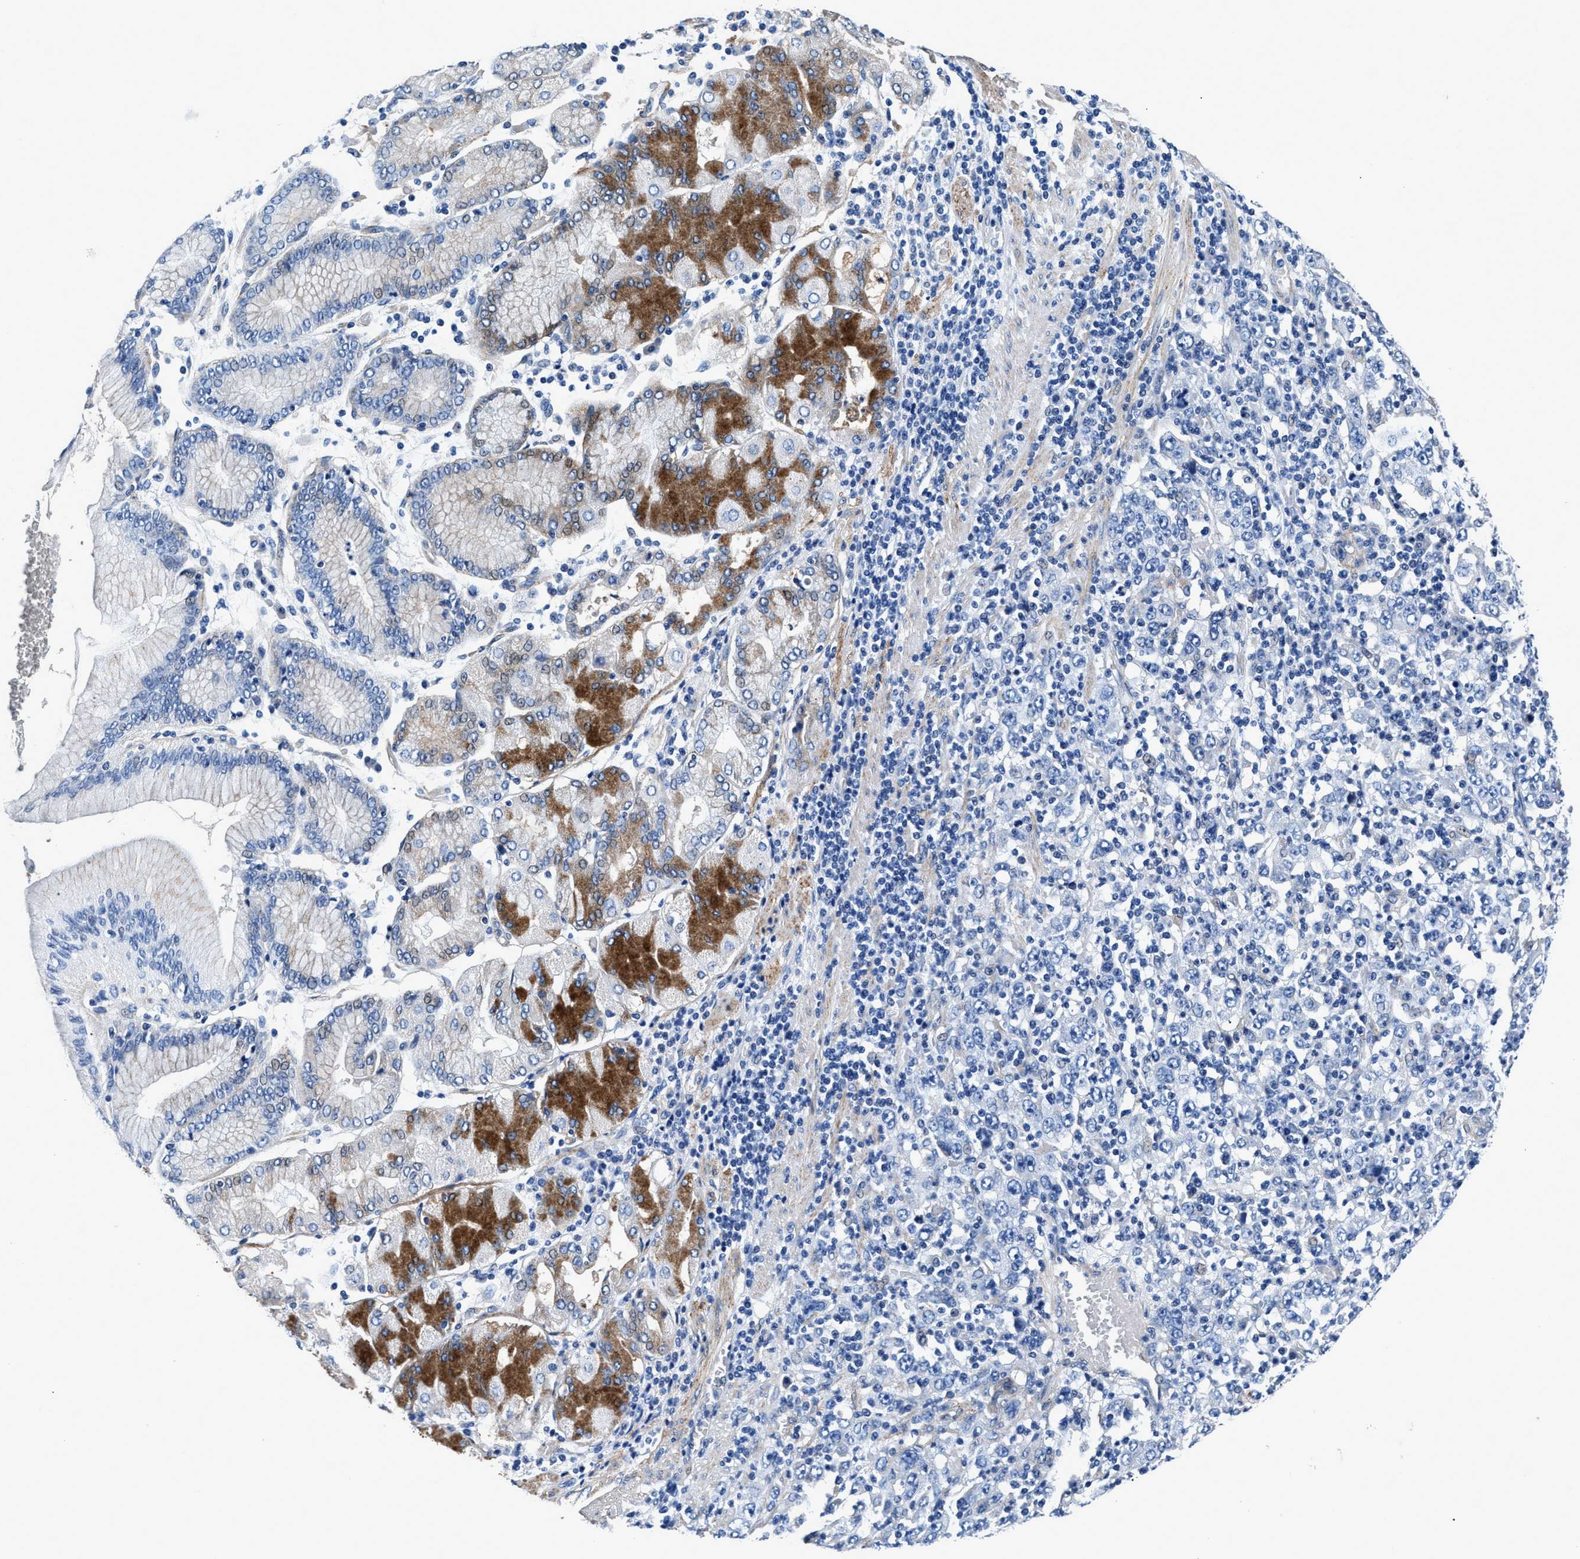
{"staining": {"intensity": "negative", "quantity": "none", "location": "none"}, "tissue": "stomach cancer", "cell_type": "Tumor cells", "image_type": "cancer", "snomed": [{"axis": "morphology", "description": "Normal tissue, NOS"}, {"axis": "morphology", "description": "Adenocarcinoma, NOS"}, {"axis": "topography", "description": "Stomach, upper"}, {"axis": "topography", "description": "Stomach"}], "caption": "This is an immunohistochemistry micrograph of human stomach cancer. There is no positivity in tumor cells.", "gene": "DAG1", "patient": {"sex": "male", "age": 59}}